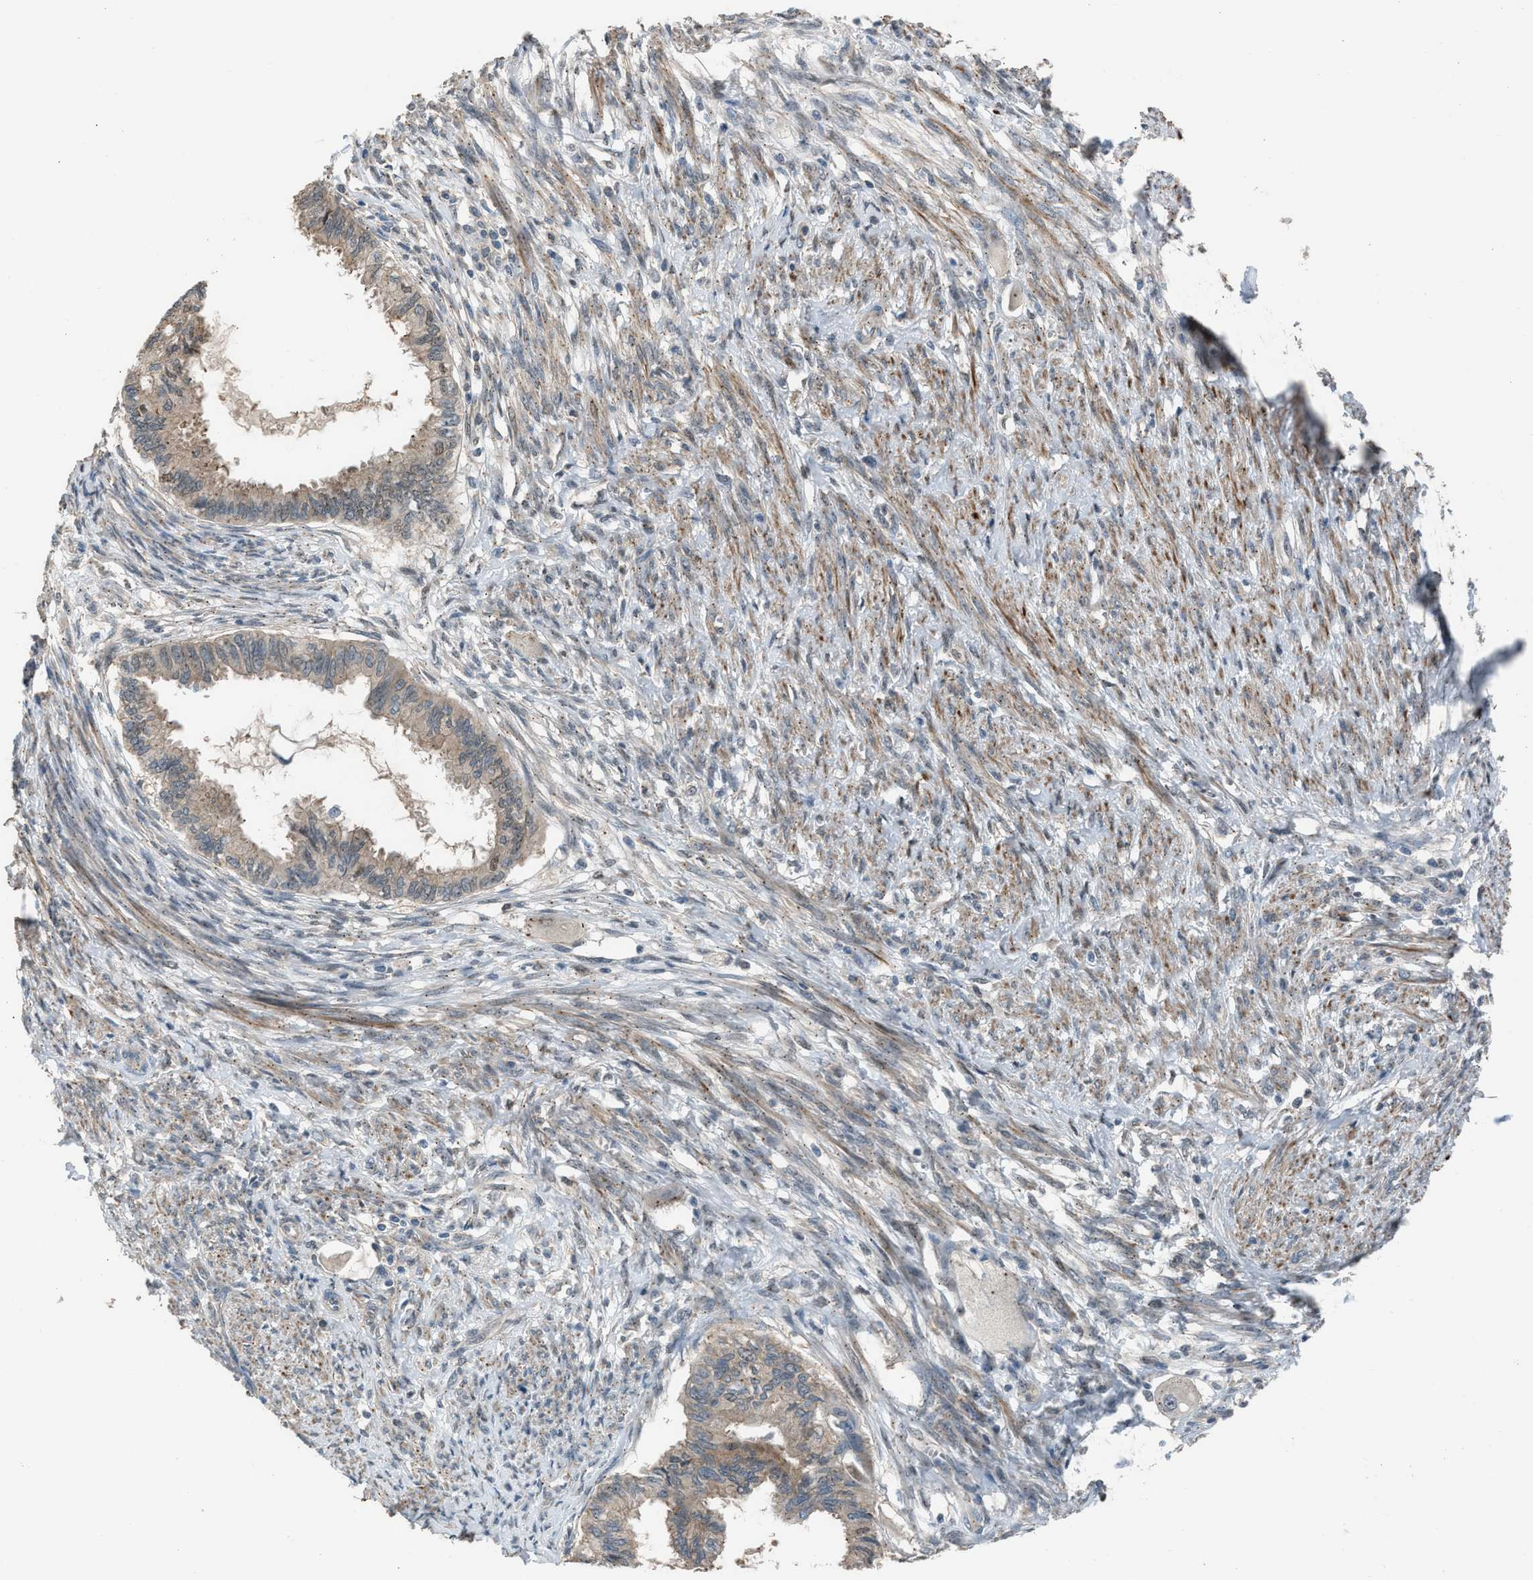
{"staining": {"intensity": "weak", "quantity": "25%-75%", "location": "cytoplasmic/membranous"}, "tissue": "cervical cancer", "cell_type": "Tumor cells", "image_type": "cancer", "snomed": [{"axis": "morphology", "description": "Normal tissue, NOS"}, {"axis": "morphology", "description": "Adenocarcinoma, NOS"}, {"axis": "topography", "description": "Cervix"}, {"axis": "topography", "description": "Endometrium"}], "caption": "A high-resolution micrograph shows immunohistochemistry staining of cervical adenocarcinoma, which displays weak cytoplasmic/membranous expression in approximately 25%-75% of tumor cells.", "gene": "CRTC1", "patient": {"sex": "female", "age": 86}}